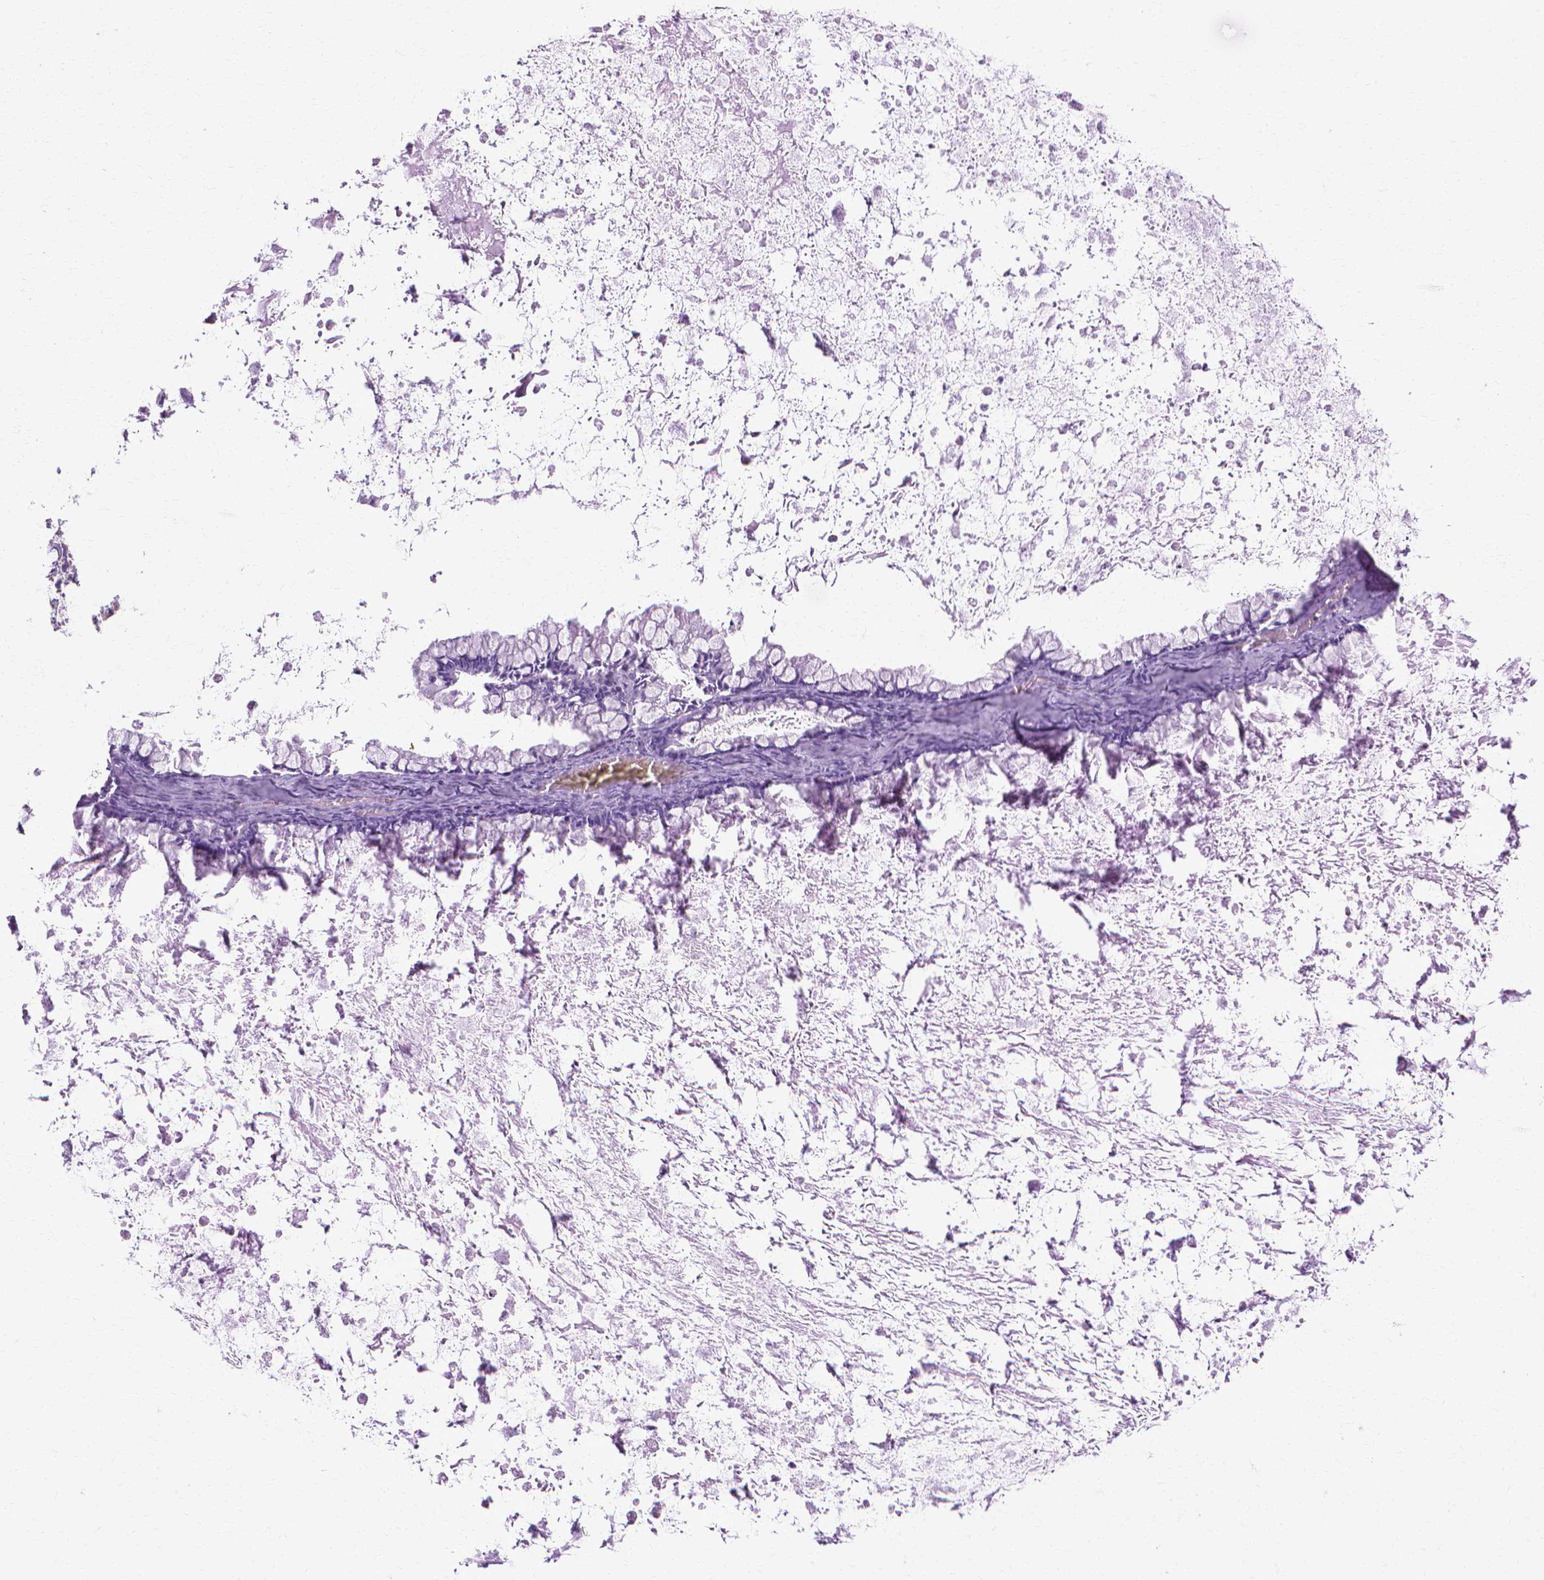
{"staining": {"intensity": "negative", "quantity": "none", "location": "none"}, "tissue": "ovarian cancer", "cell_type": "Tumor cells", "image_type": "cancer", "snomed": [{"axis": "morphology", "description": "Cystadenocarcinoma, mucinous, NOS"}, {"axis": "topography", "description": "Ovary"}], "caption": "Tumor cells show no significant protein expression in ovarian cancer.", "gene": "CFAP157", "patient": {"sex": "female", "age": 67}}